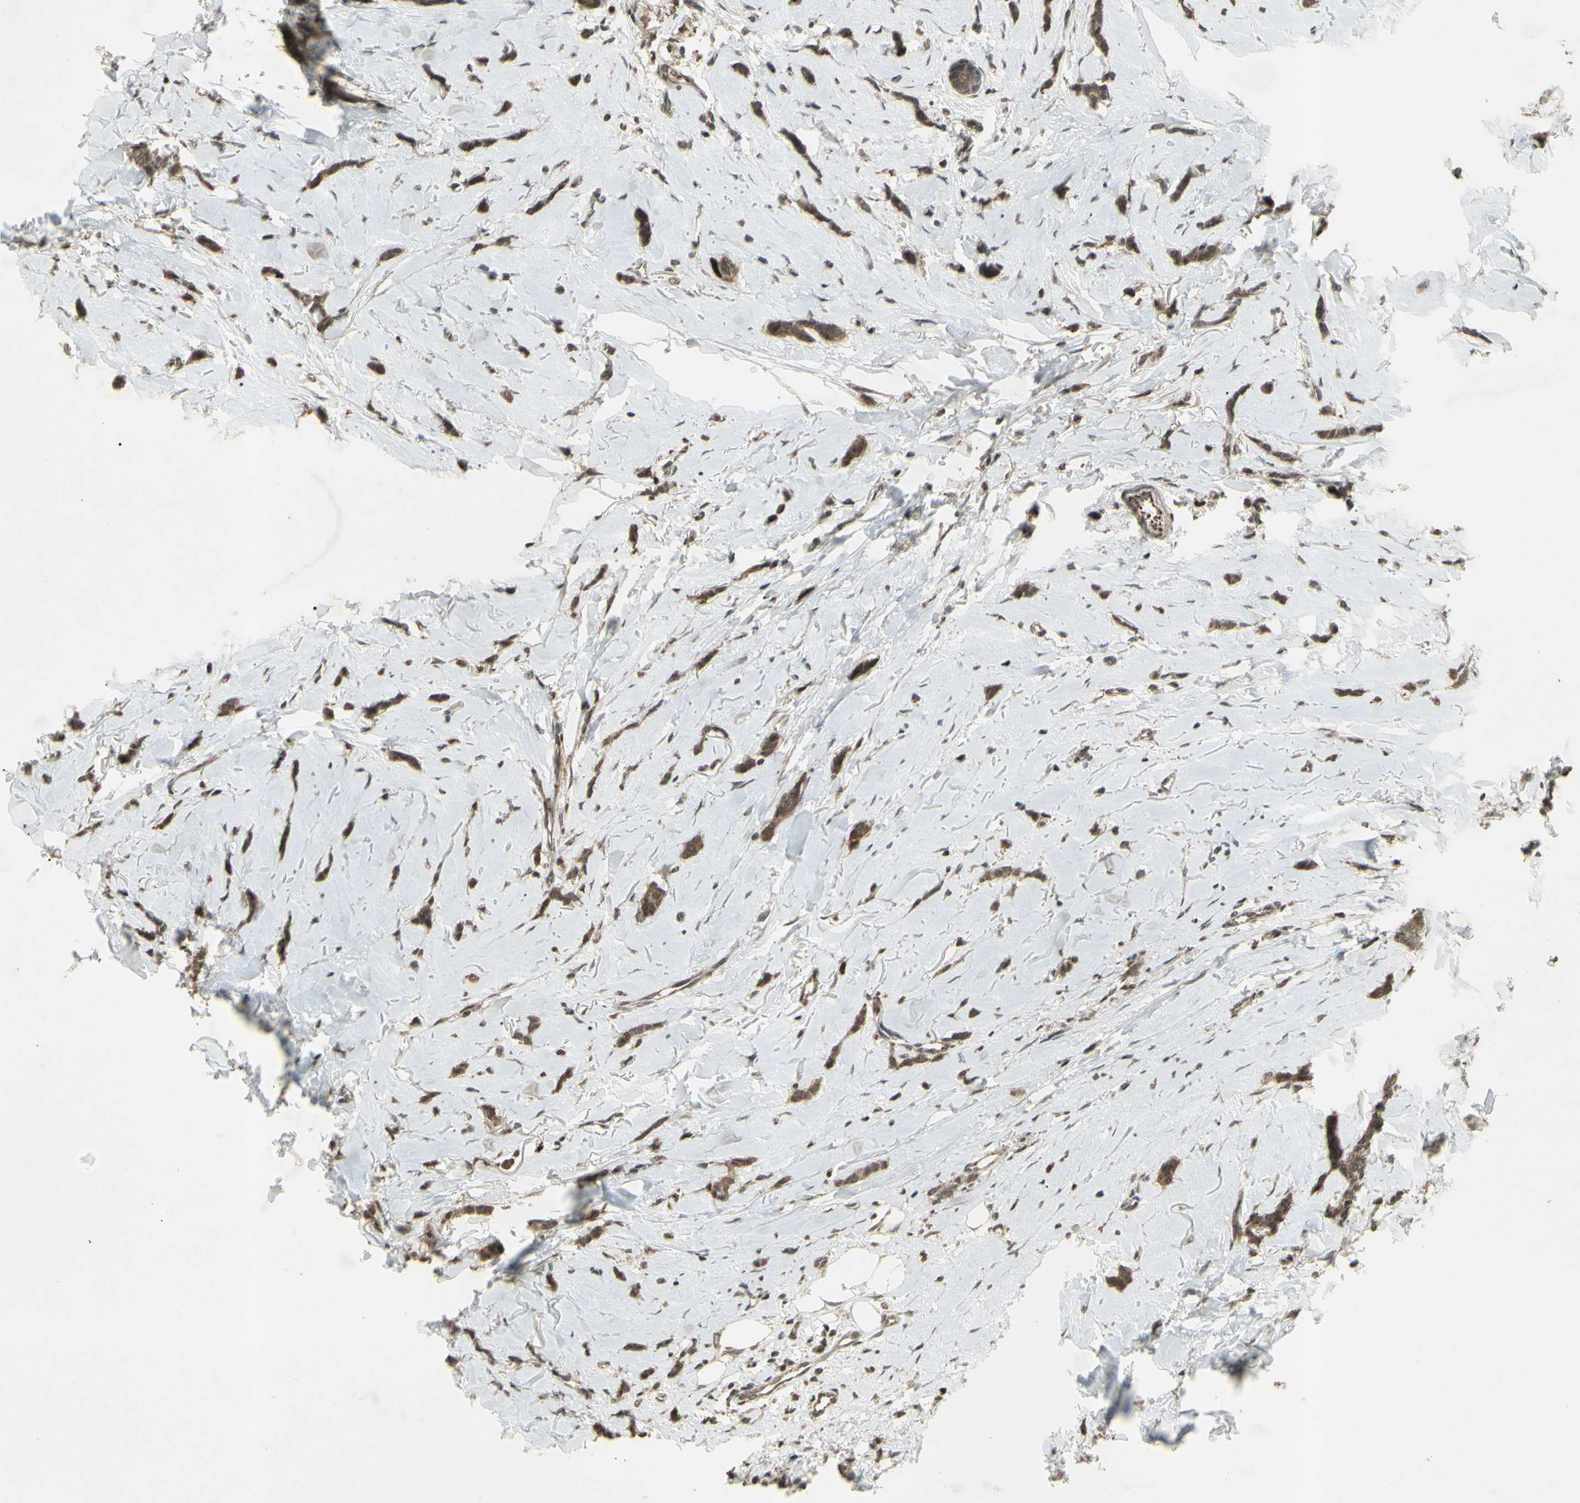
{"staining": {"intensity": "moderate", "quantity": ">75%", "location": "cytoplasmic/membranous,nuclear"}, "tissue": "breast cancer", "cell_type": "Tumor cells", "image_type": "cancer", "snomed": [{"axis": "morphology", "description": "Lobular carcinoma"}, {"axis": "topography", "description": "Skin"}, {"axis": "topography", "description": "Breast"}], "caption": "Human breast cancer stained with a protein marker exhibits moderate staining in tumor cells.", "gene": "BLNK", "patient": {"sex": "female", "age": 46}}